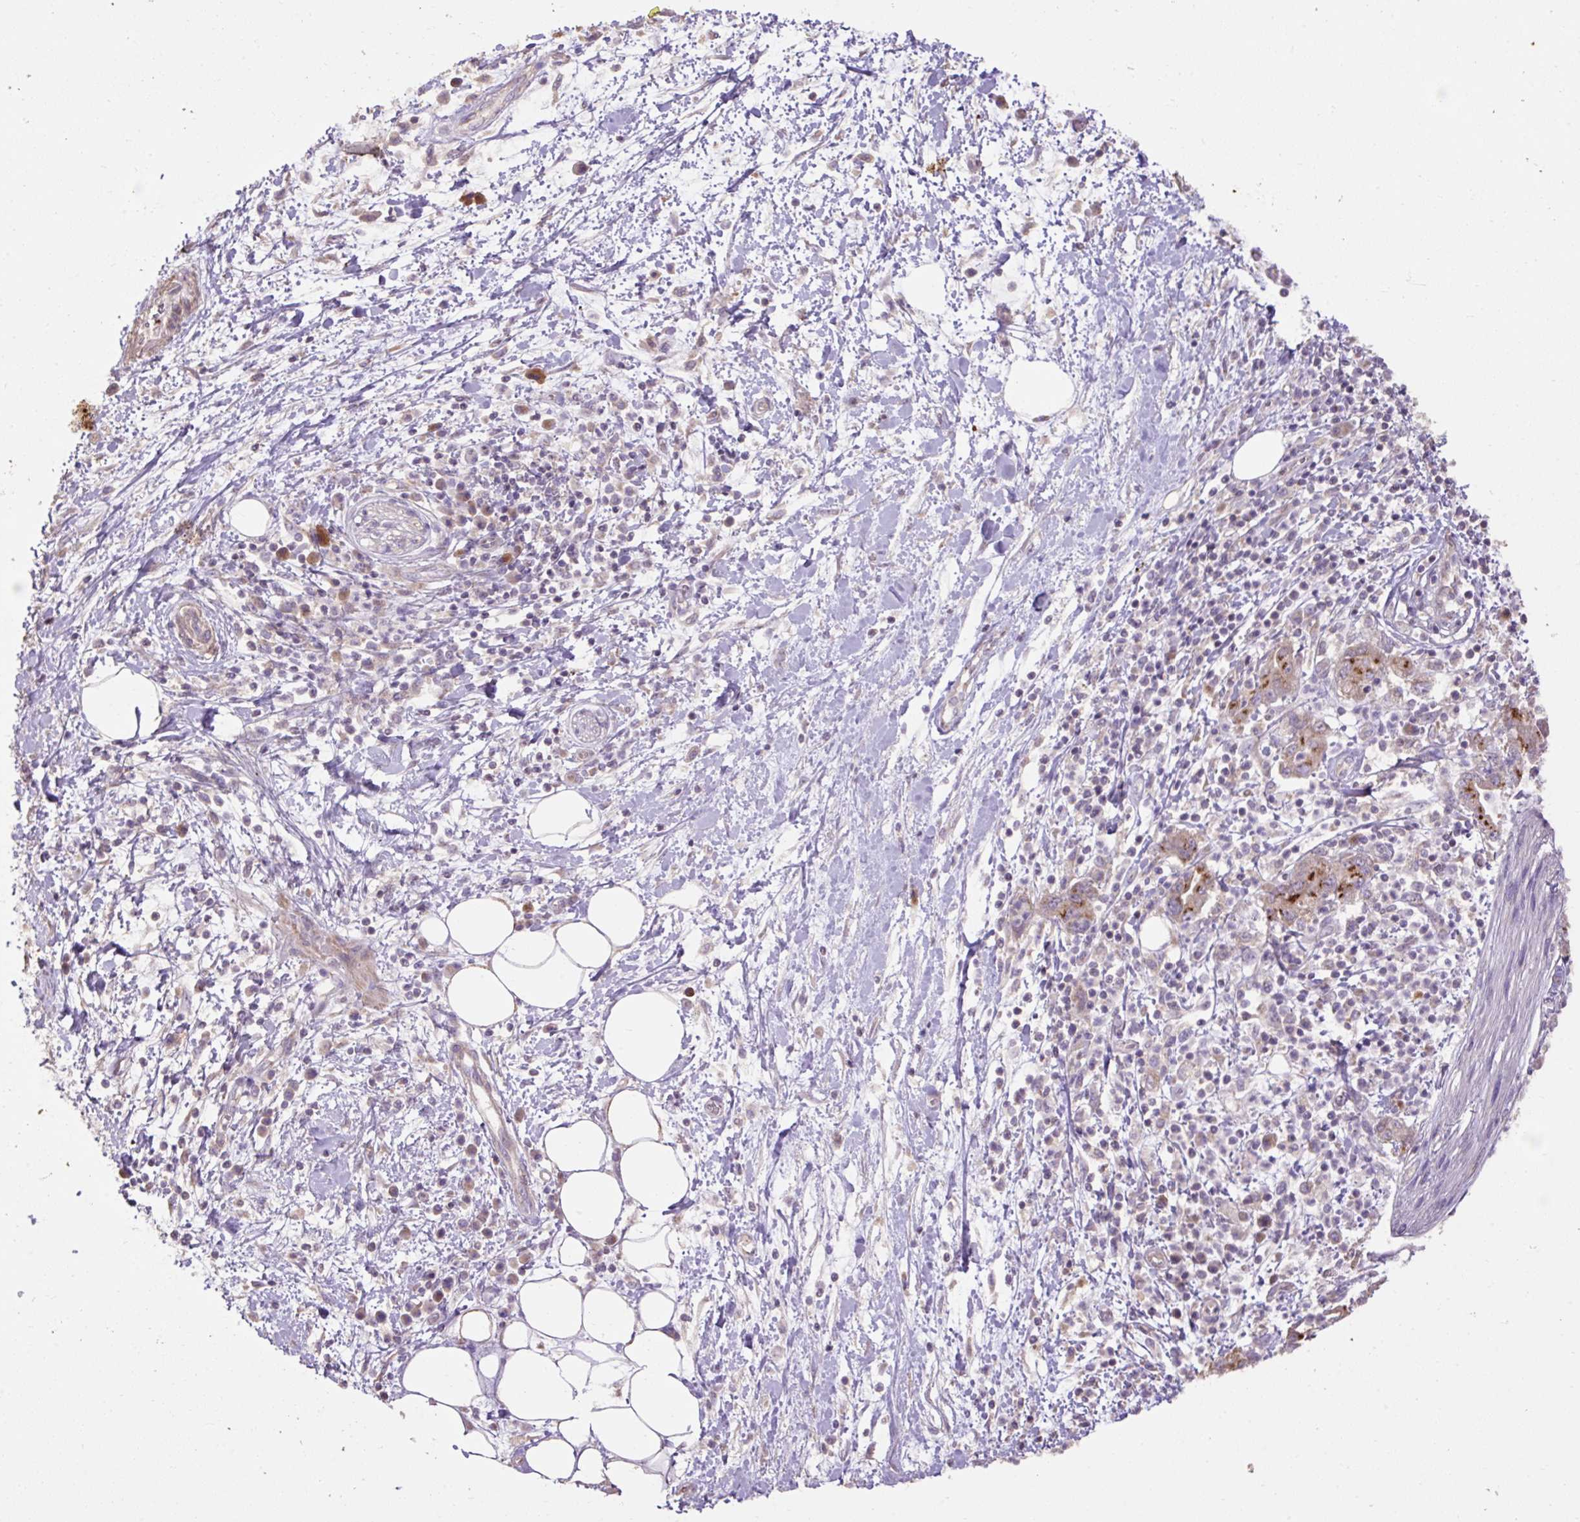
{"staining": {"intensity": "moderate", "quantity": "25%-75%", "location": "cytoplasmic/membranous"}, "tissue": "pancreatic cancer", "cell_type": "Tumor cells", "image_type": "cancer", "snomed": [{"axis": "morphology", "description": "Adenocarcinoma, NOS"}, {"axis": "topography", "description": "Pancreas"}], "caption": "This image shows immunohistochemistry (IHC) staining of pancreatic cancer (adenocarcinoma), with medium moderate cytoplasmic/membranous staining in about 25%-75% of tumor cells.", "gene": "ABR", "patient": {"sex": "female", "age": 73}}